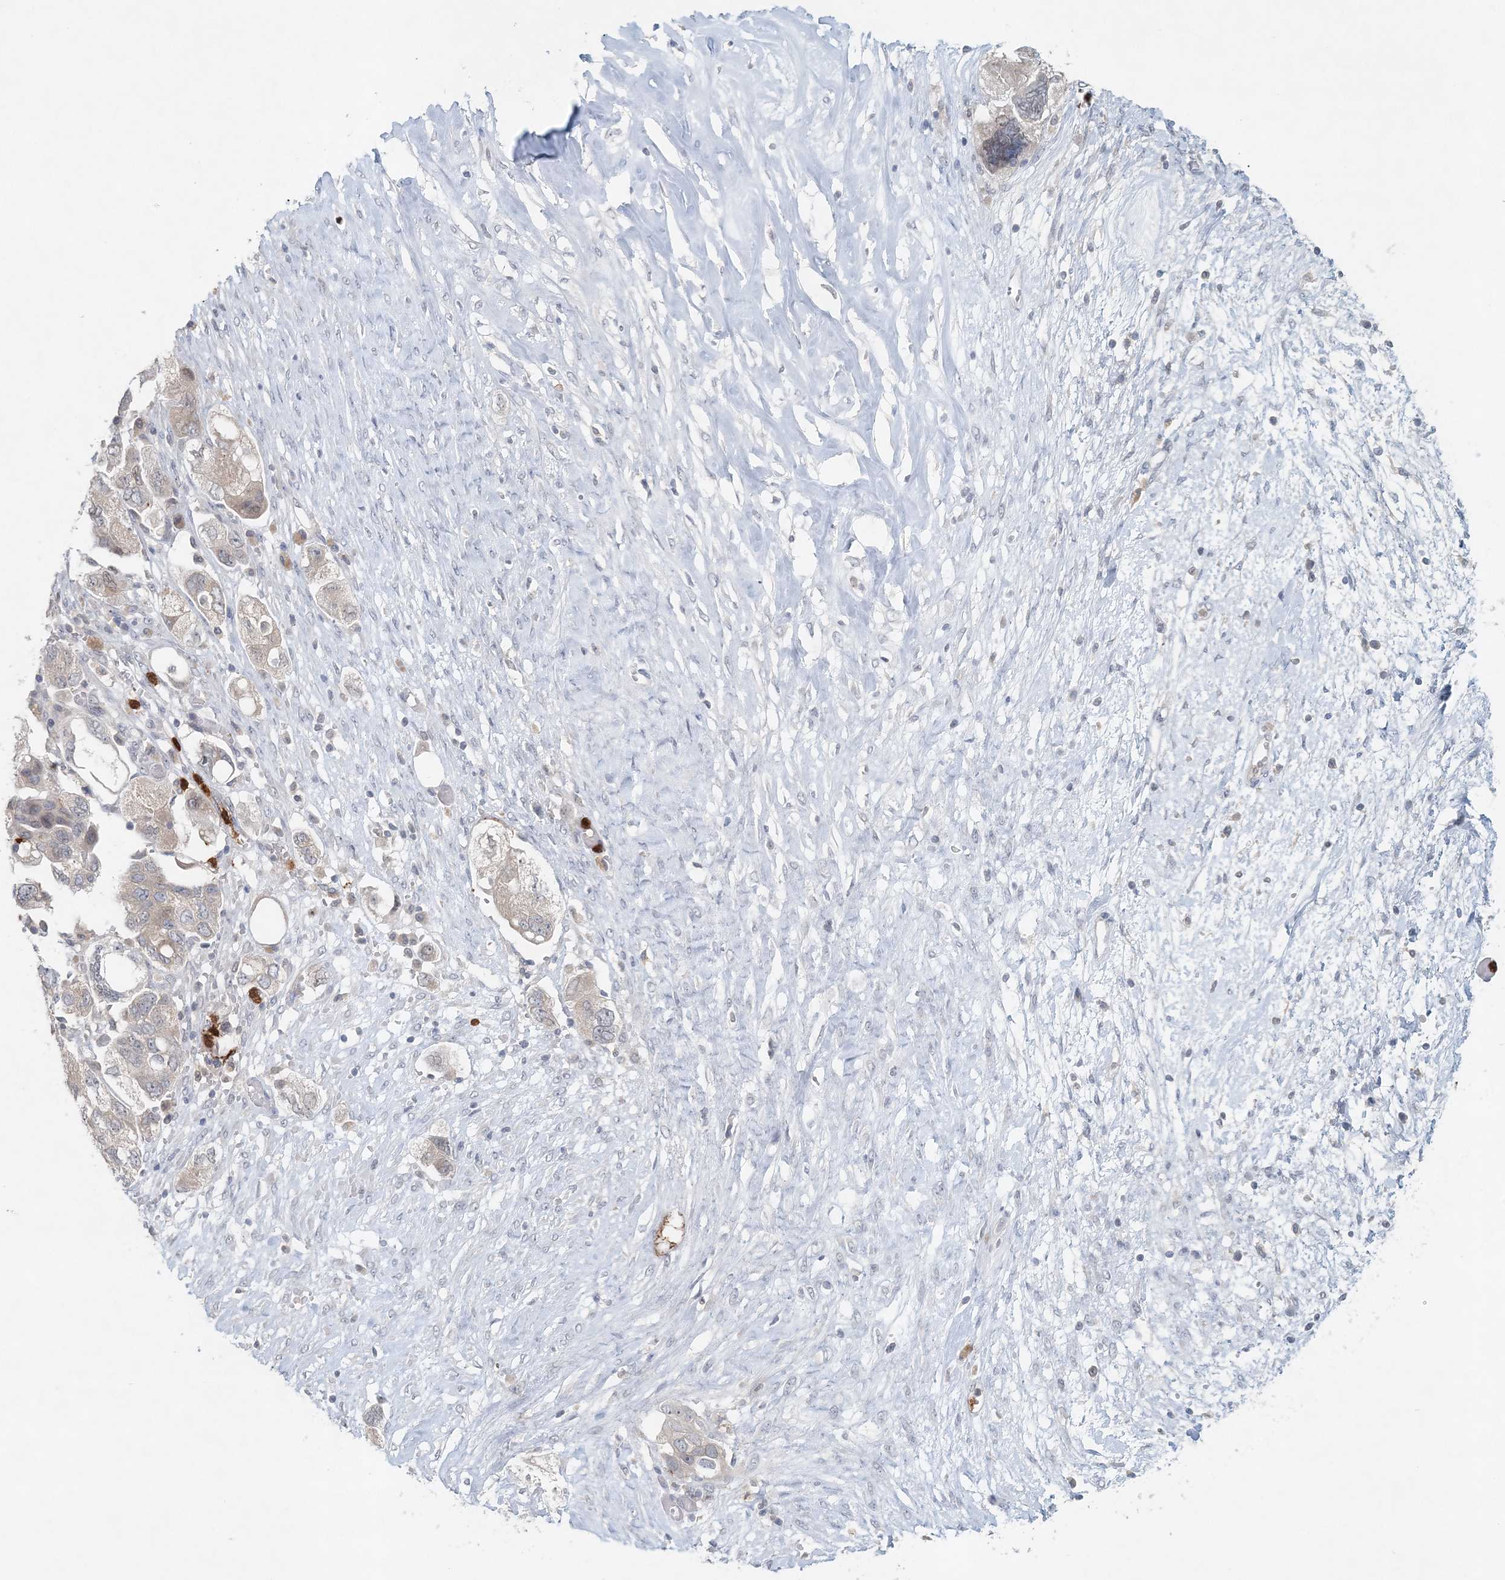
{"staining": {"intensity": "weak", "quantity": "<25%", "location": "cytoplasmic/membranous"}, "tissue": "ovarian cancer", "cell_type": "Tumor cells", "image_type": "cancer", "snomed": [{"axis": "morphology", "description": "Carcinoma, NOS"}, {"axis": "morphology", "description": "Cystadenocarcinoma, serous, NOS"}, {"axis": "topography", "description": "Ovary"}], "caption": "Immunohistochemistry histopathology image of neoplastic tissue: human ovarian serous cystadenocarcinoma stained with DAB (3,3'-diaminobenzidine) exhibits no significant protein expression in tumor cells. Nuclei are stained in blue.", "gene": "NUP54", "patient": {"sex": "female", "age": 69}}